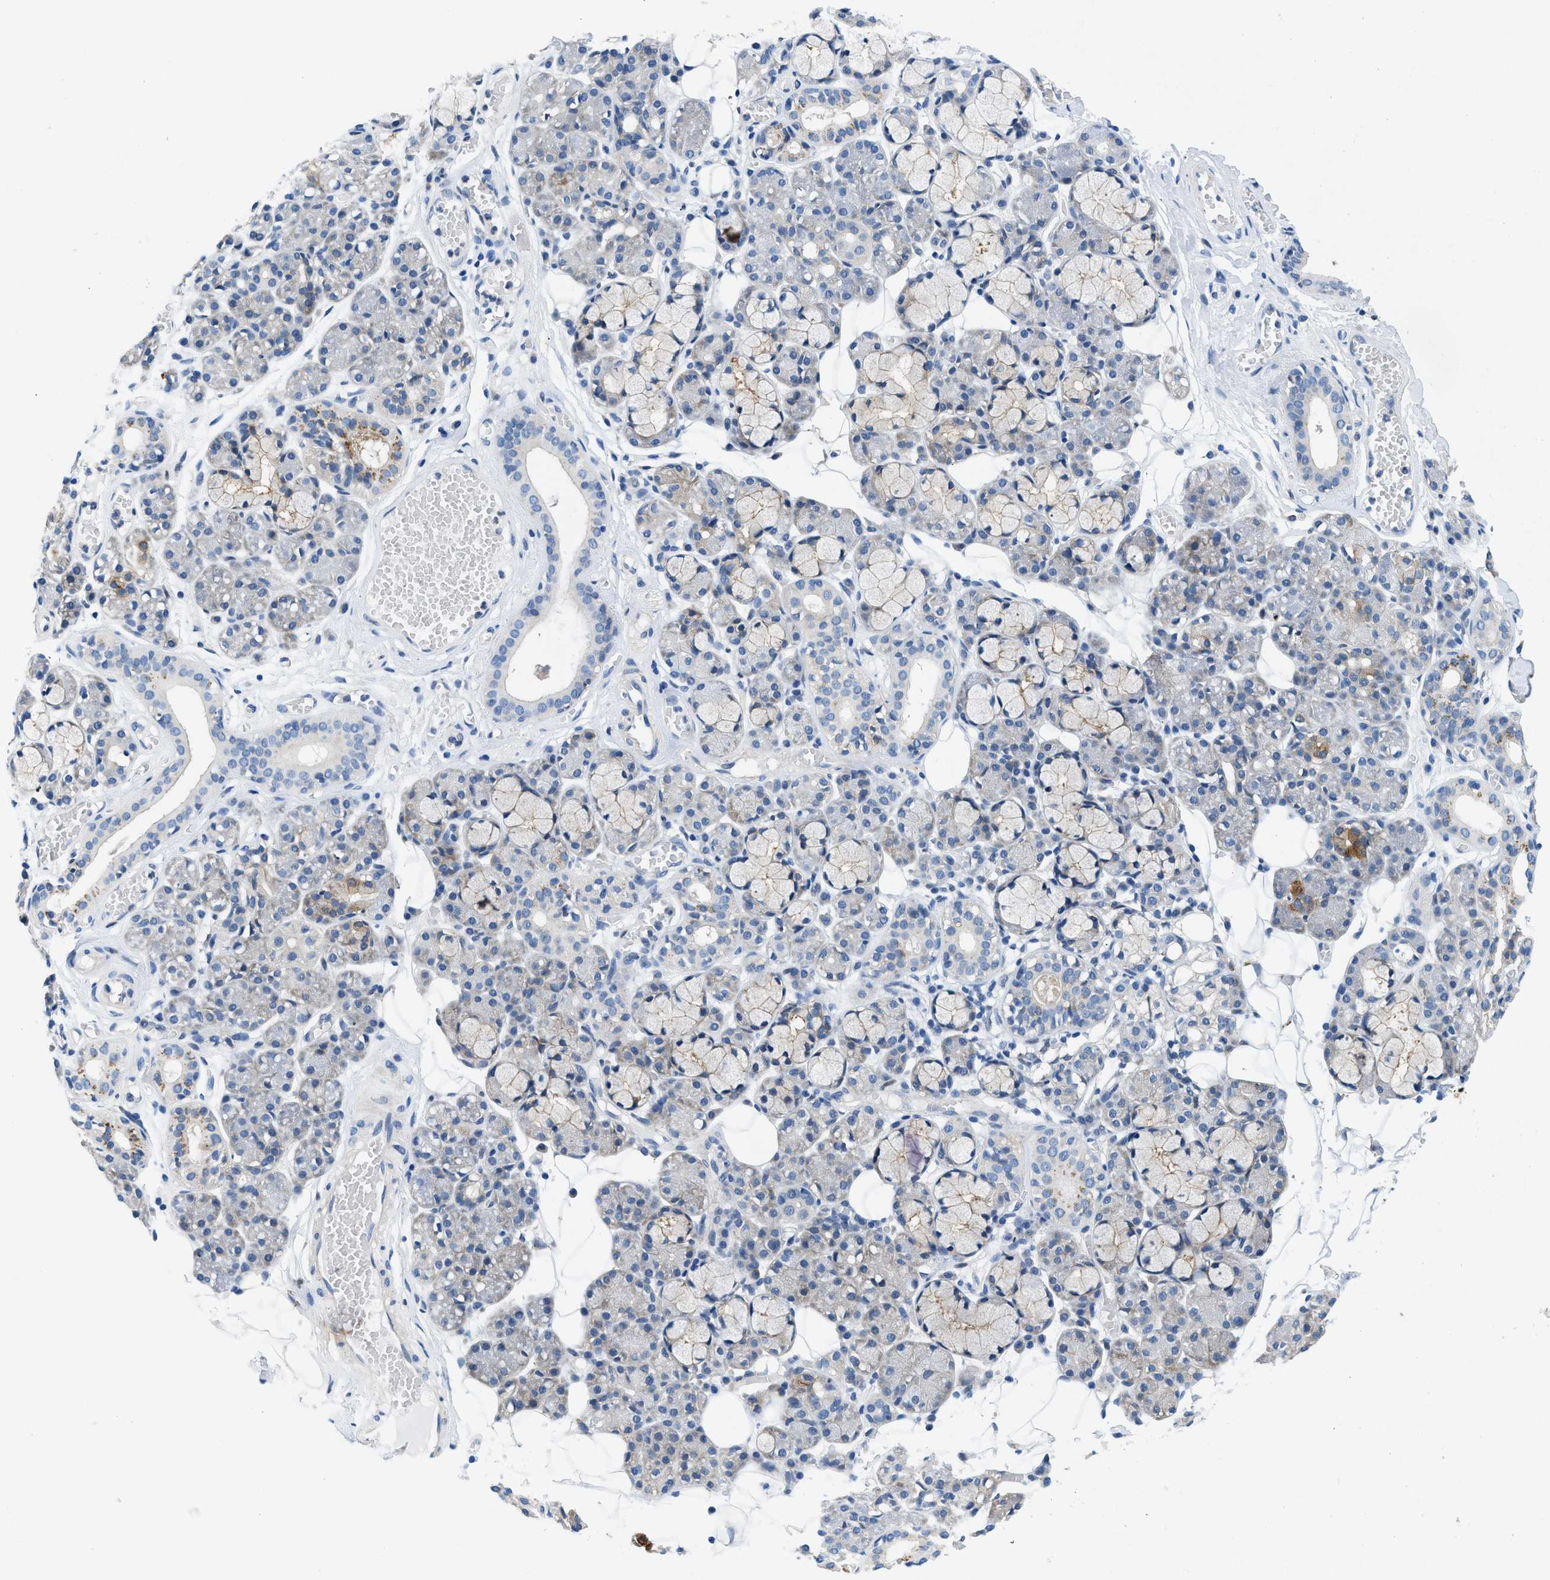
{"staining": {"intensity": "moderate", "quantity": "<25%", "location": "cytoplasmic/membranous"}, "tissue": "salivary gland", "cell_type": "Glandular cells", "image_type": "normal", "snomed": [{"axis": "morphology", "description": "Normal tissue, NOS"}, {"axis": "topography", "description": "Salivary gland"}], "caption": "Immunohistochemical staining of normal salivary gland exhibits moderate cytoplasmic/membranous protein expression in about <25% of glandular cells.", "gene": "COPS2", "patient": {"sex": "male", "age": 63}}